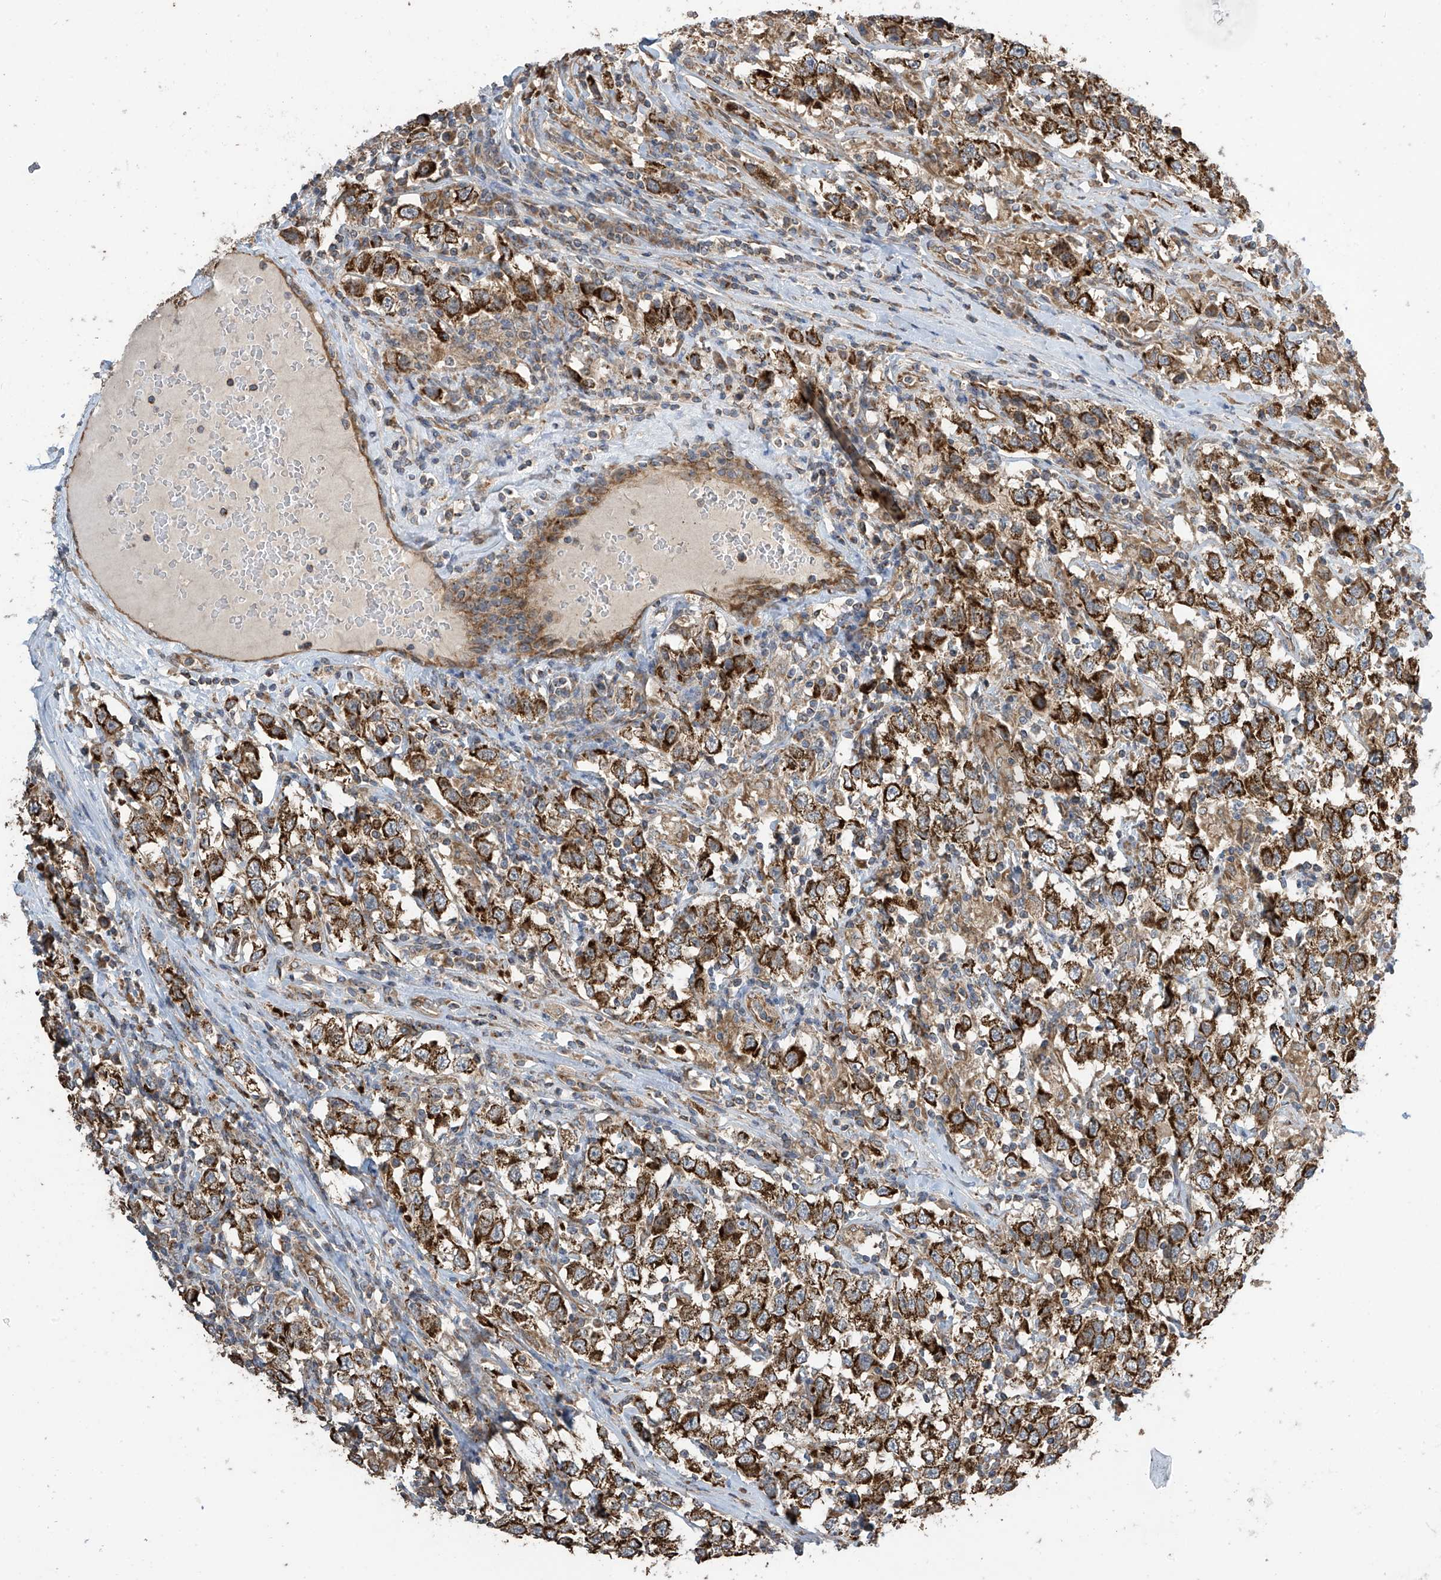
{"staining": {"intensity": "strong", "quantity": ">75%", "location": "cytoplasmic/membranous"}, "tissue": "testis cancer", "cell_type": "Tumor cells", "image_type": "cancer", "snomed": [{"axis": "morphology", "description": "Seminoma, NOS"}, {"axis": "topography", "description": "Testis"}], "caption": "DAB (3,3'-diaminobenzidine) immunohistochemical staining of human testis seminoma exhibits strong cytoplasmic/membranous protein positivity in about >75% of tumor cells.", "gene": "PNPT1", "patient": {"sex": "male", "age": 41}}